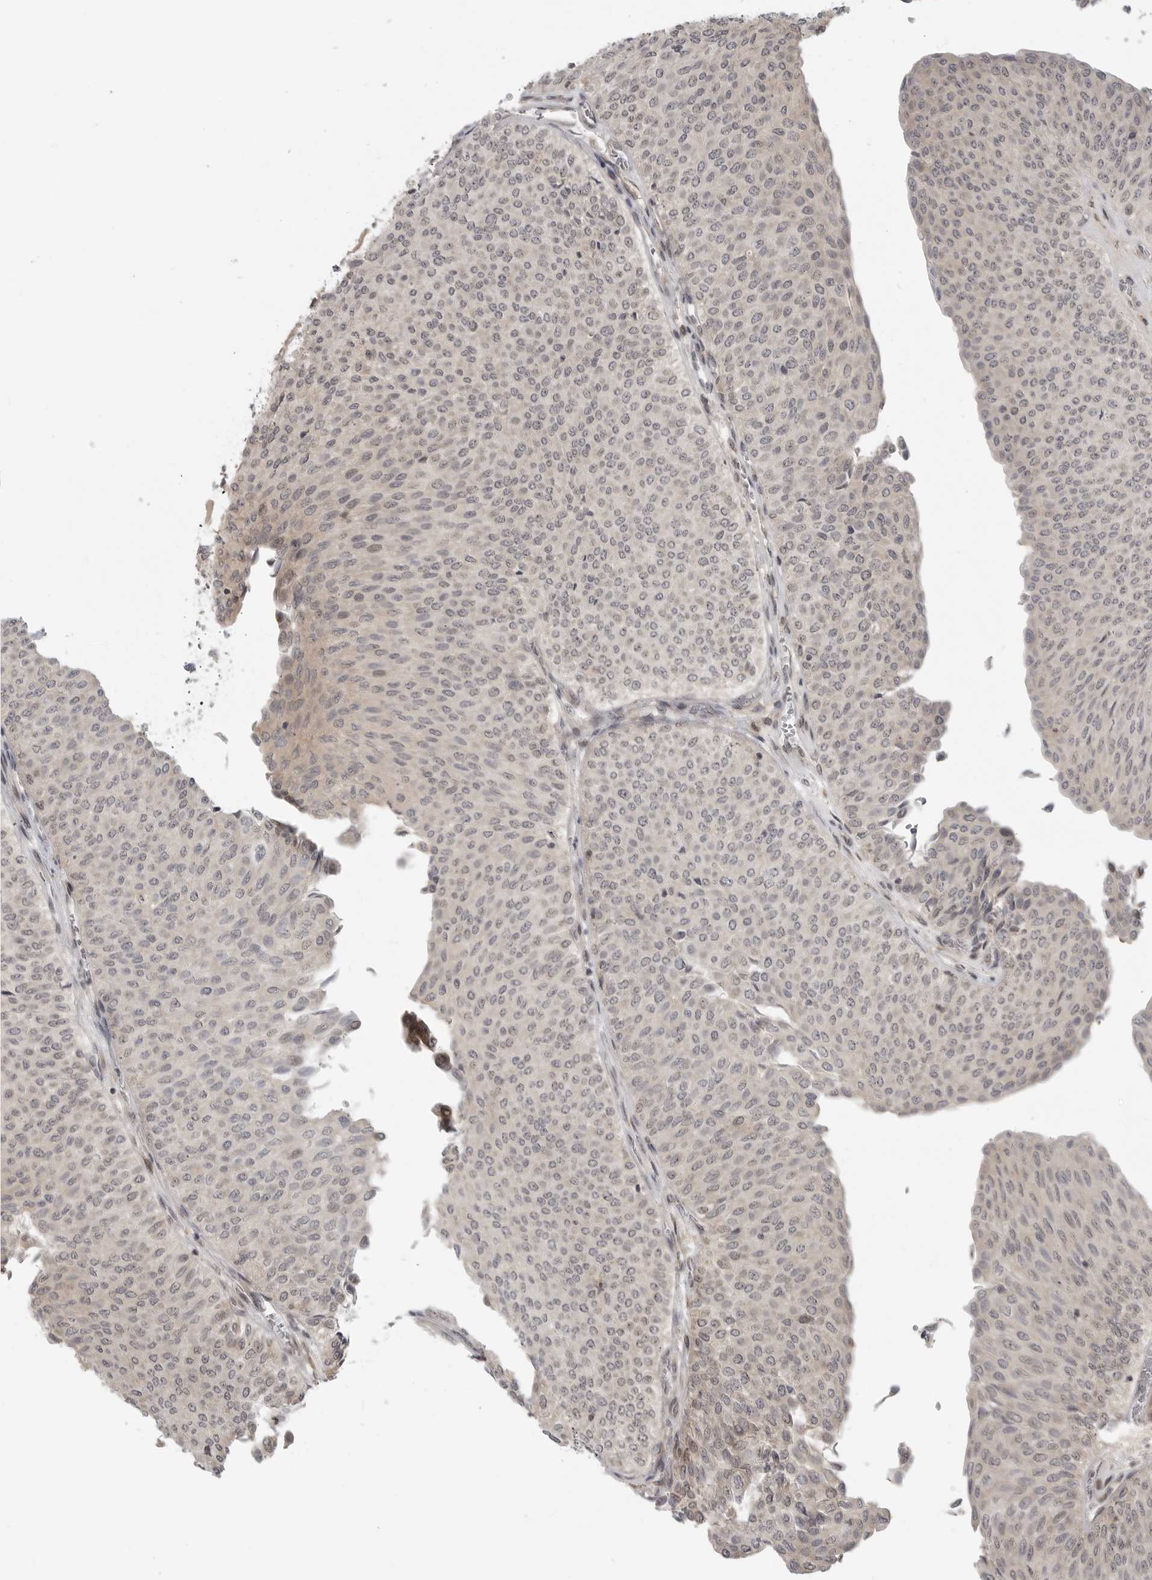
{"staining": {"intensity": "weak", "quantity": "<25%", "location": "nuclear"}, "tissue": "urothelial cancer", "cell_type": "Tumor cells", "image_type": "cancer", "snomed": [{"axis": "morphology", "description": "Urothelial carcinoma, Low grade"}, {"axis": "topography", "description": "Urinary bladder"}], "caption": "A histopathology image of human urothelial cancer is negative for staining in tumor cells.", "gene": "CEP295NL", "patient": {"sex": "male", "age": 78}}